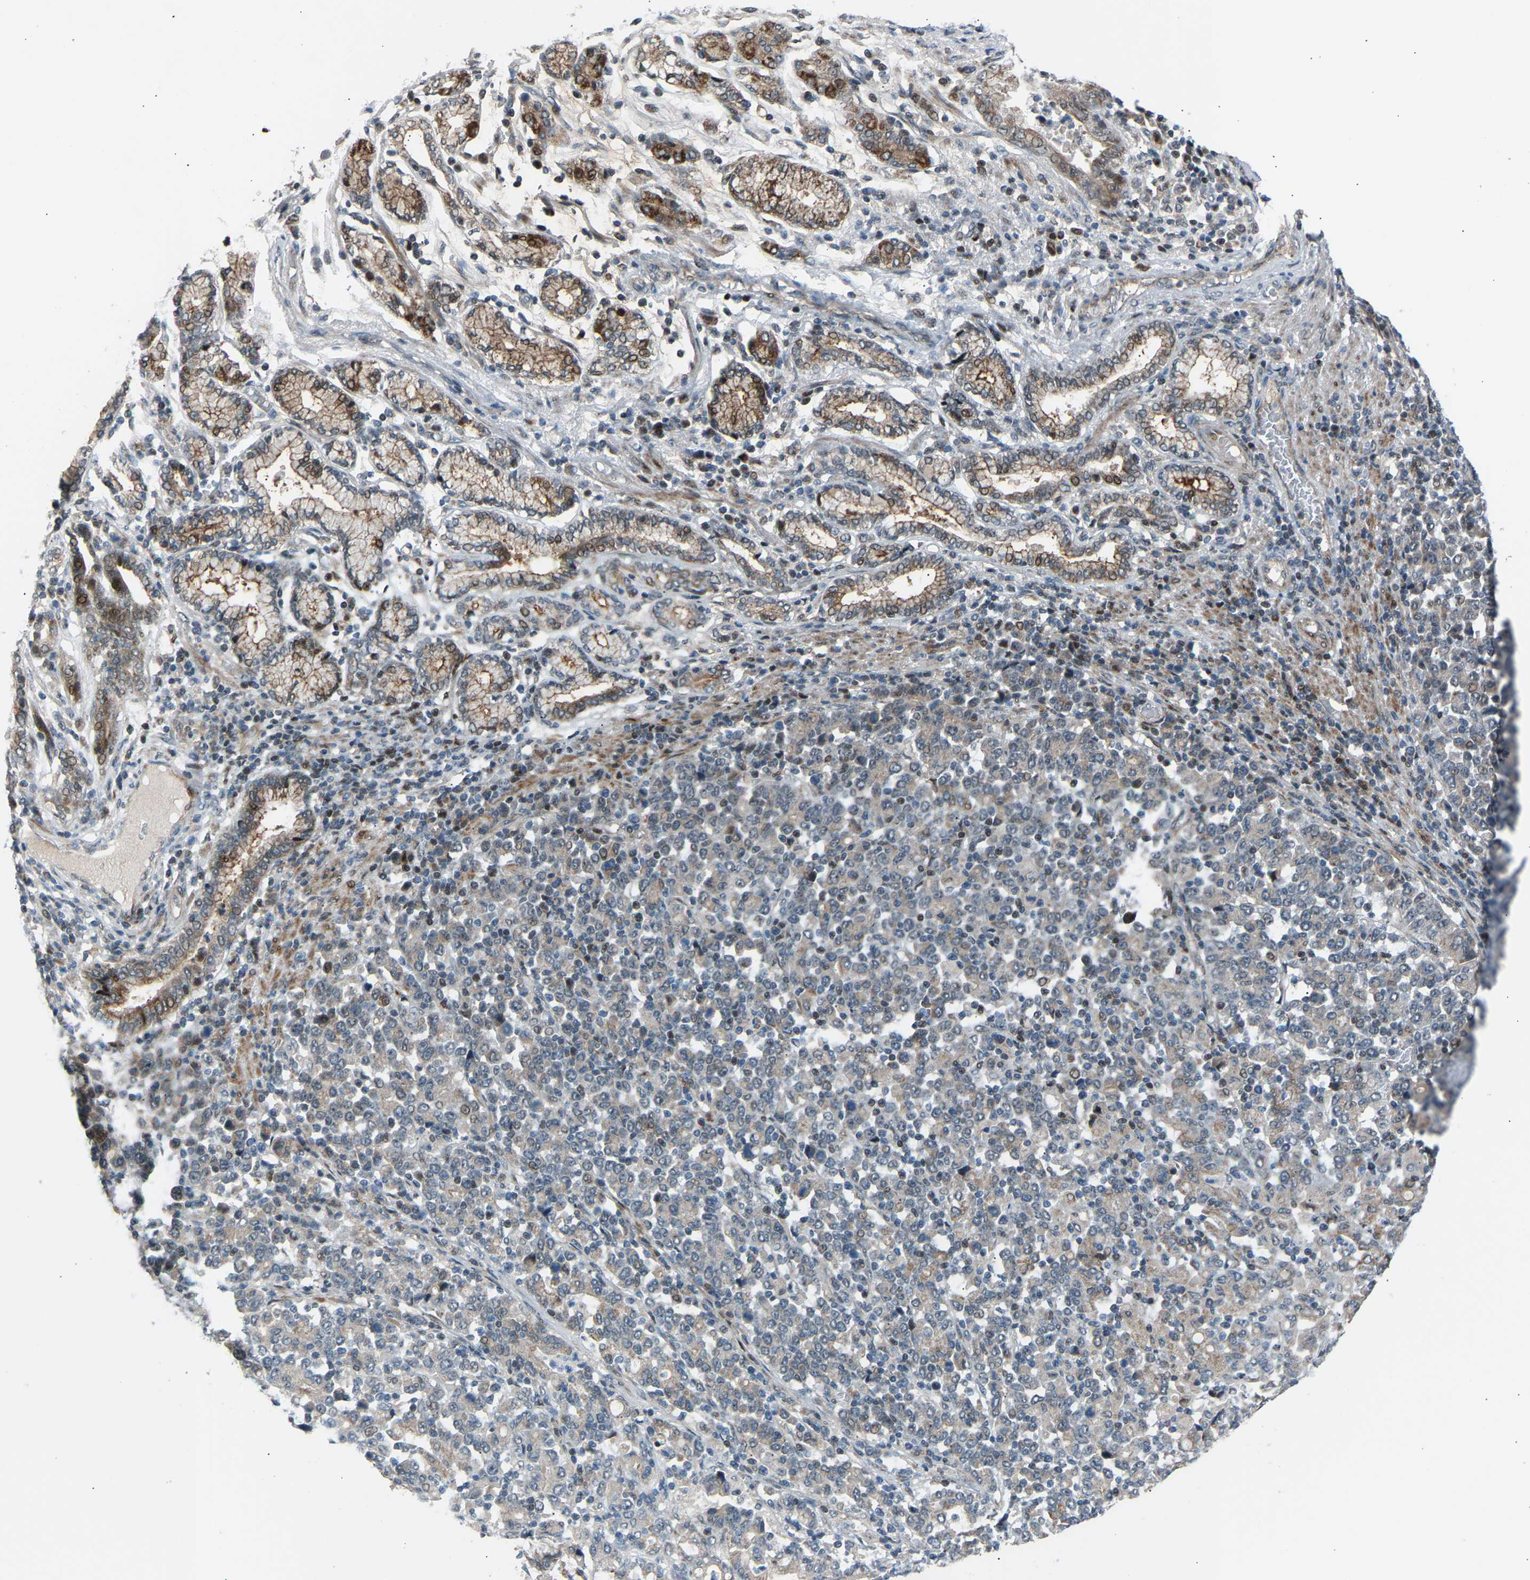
{"staining": {"intensity": "weak", "quantity": "<25%", "location": "cytoplasmic/membranous"}, "tissue": "stomach cancer", "cell_type": "Tumor cells", "image_type": "cancer", "snomed": [{"axis": "morphology", "description": "Adenocarcinoma, NOS"}, {"axis": "topography", "description": "Stomach, upper"}], "caption": "Histopathology image shows no significant protein expression in tumor cells of stomach adenocarcinoma.", "gene": "VPS41", "patient": {"sex": "male", "age": 69}}